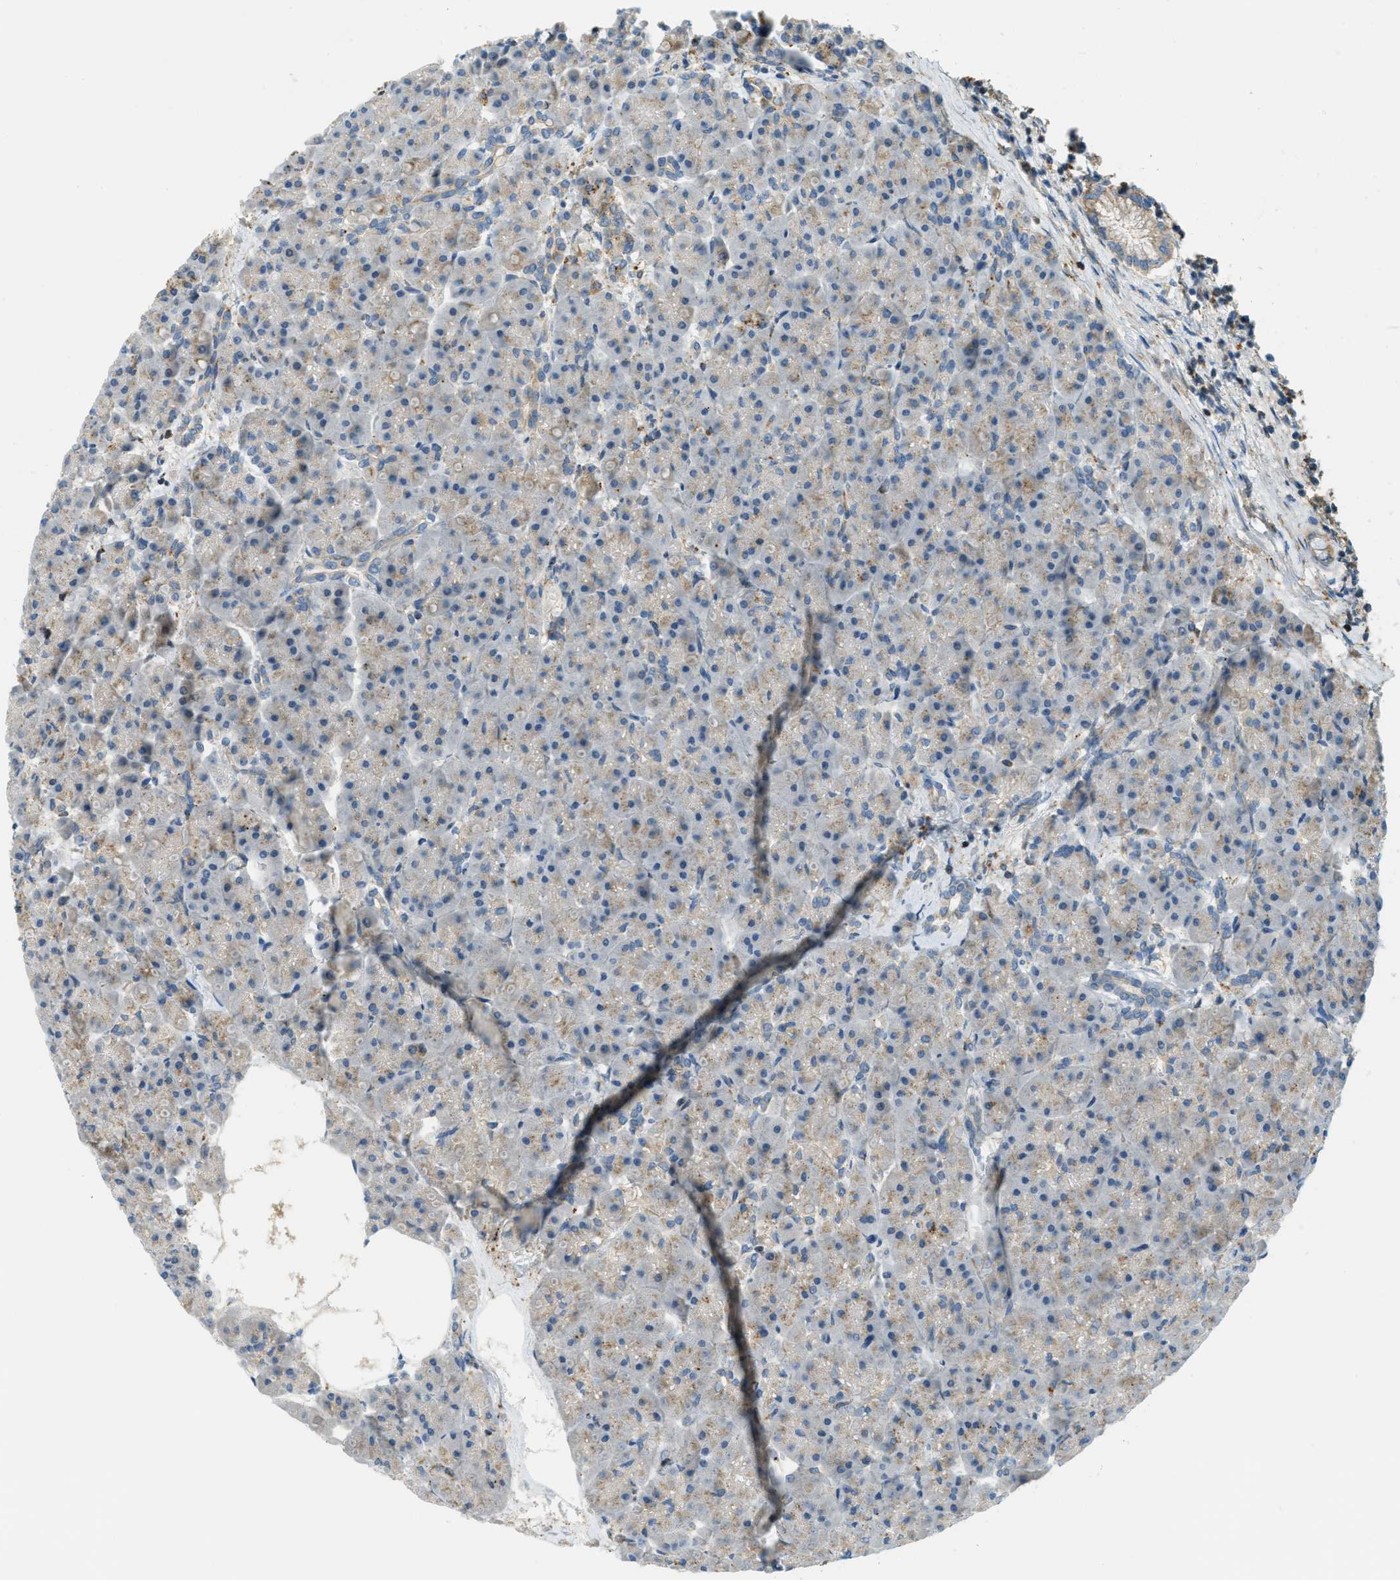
{"staining": {"intensity": "weak", "quantity": "25%-75%", "location": "cytoplasmic/membranous"}, "tissue": "pancreas", "cell_type": "Exocrine glandular cells", "image_type": "normal", "snomed": [{"axis": "morphology", "description": "Normal tissue, NOS"}, {"axis": "topography", "description": "Pancreas"}], "caption": "Exocrine glandular cells show low levels of weak cytoplasmic/membranous expression in approximately 25%-75% of cells in benign human pancreas. (DAB = brown stain, brightfield microscopy at high magnification).", "gene": "PLBD2", "patient": {"sex": "female", "age": 70}}